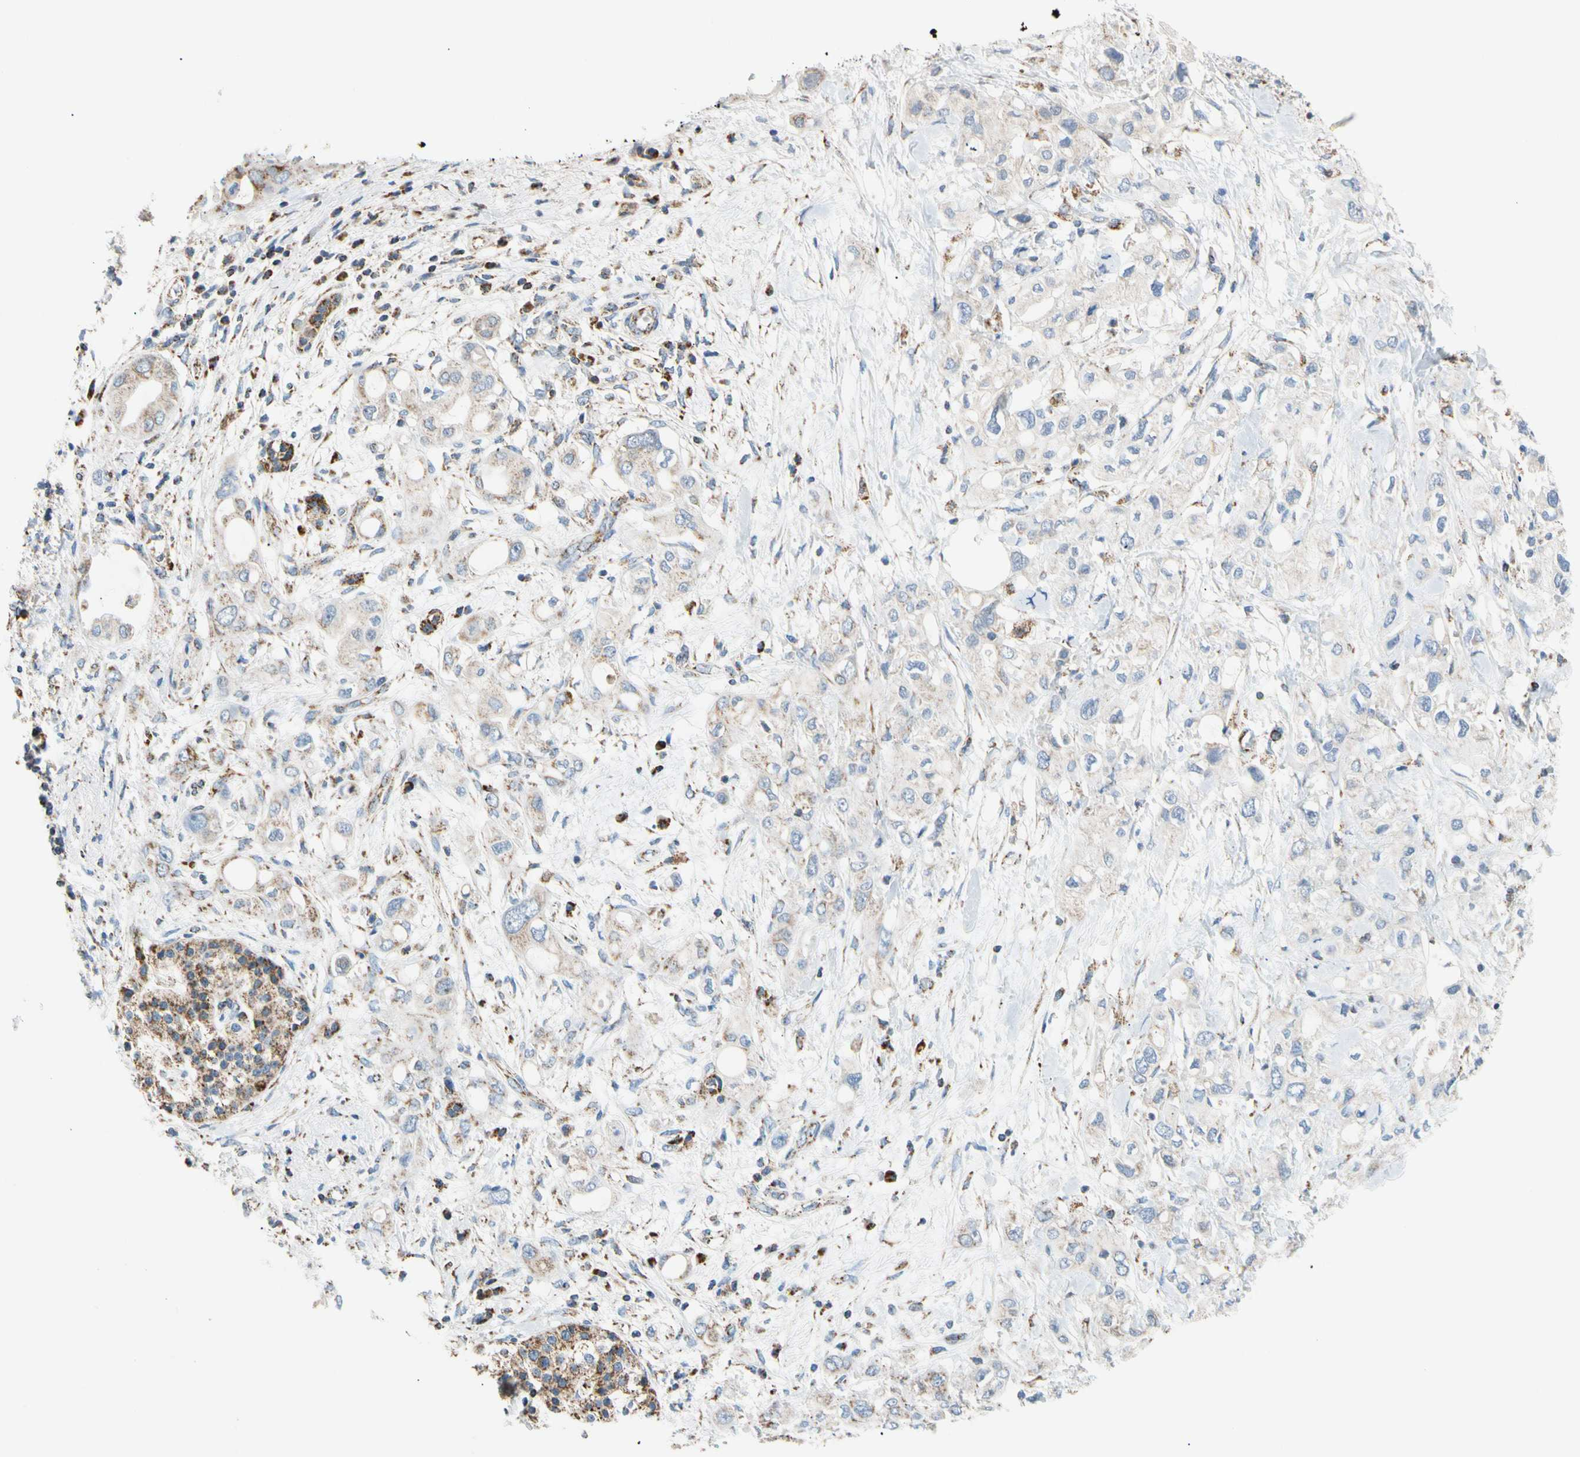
{"staining": {"intensity": "weak", "quantity": "<25%", "location": "cytoplasmic/membranous"}, "tissue": "pancreatic cancer", "cell_type": "Tumor cells", "image_type": "cancer", "snomed": [{"axis": "morphology", "description": "Adenocarcinoma, NOS"}, {"axis": "topography", "description": "Pancreas"}], "caption": "An IHC histopathology image of pancreatic cancer is shown. There is no staining in tumor cells of pancreatic cancer.", "gene": "ACAT1", "patient": {"sex": "female", "age": 56}}